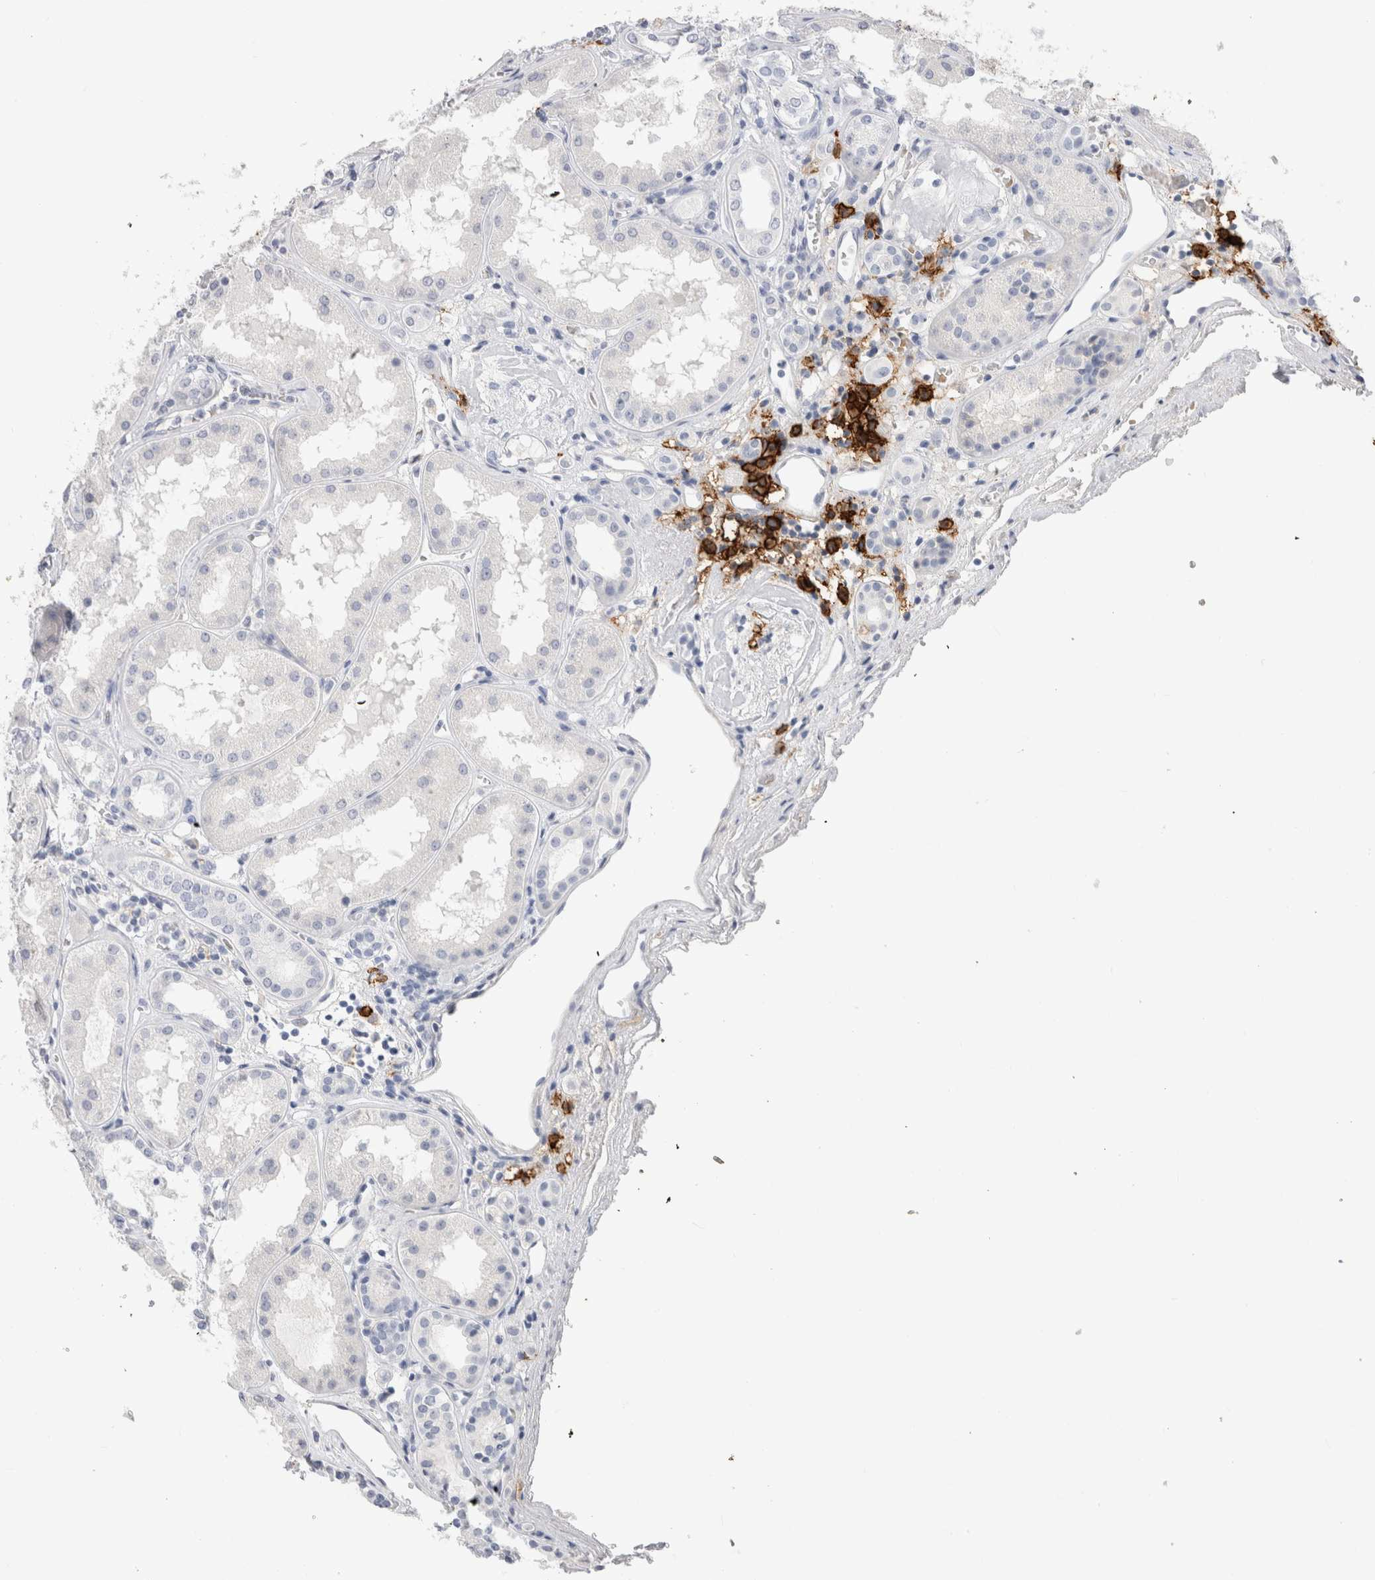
{"staining": {"intensity": "negative", "quantity": "none", "location": "none"}, "tissue": "kidney", "cell_type": "Cells in glomeruli", "image_type": "normal", "snomed": [{"axis": "morphology", "description": "Normal tissue, NOS"}, {"axis": "topography", "description": "Kidney"}], "caption": "Image shows no significant protein expression in cells in glomeruli of normal kidney.", "gene": "CD38", "patient": {"sex": "female", "age": 56}}